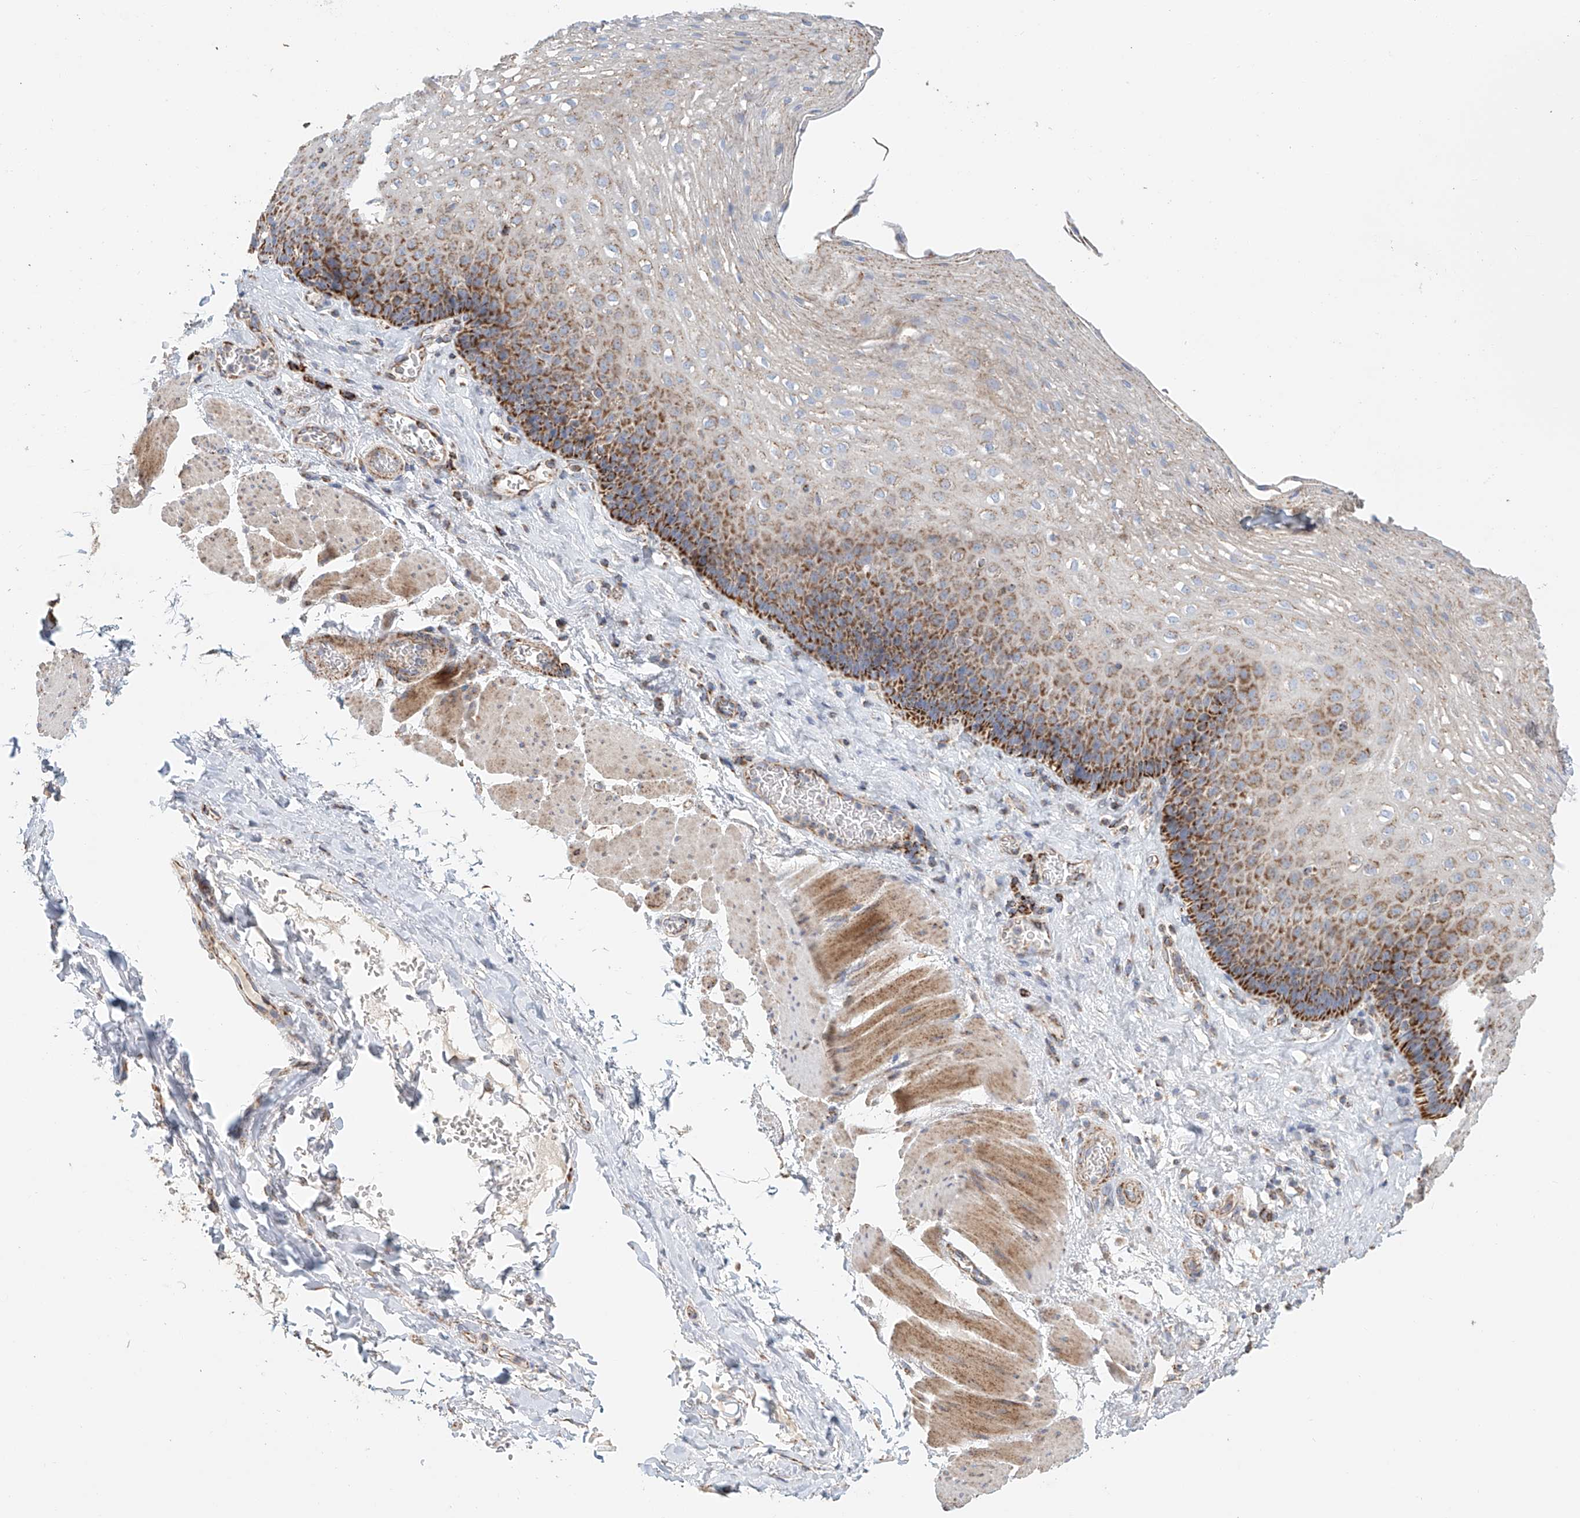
{"staining": {"intensity": "strong", "quantity": "25%-75%", "location": "cytoplasmic/membranous"}, "tissue": "esophagus", "cell_type": "Squamous epithelial cells", "image_type": "normal", "snomed": [{"axis": "morphology", "description": "Normal tissue, NOS"}, {"axis": "topography", "description": "Esophagus"}], "caption": "Esophagus stained with DAB (3,3'-diaminobenzidine) IHC exhibits high levels of strong cytoplasmic/membranous expression in about 25%-75% of squamous epithelial cells. (brown staining indicates protein expression, while blue staining denotes nuclei).", "gene": "MCL1", "patient": {"sex": "female", "age": 66}}